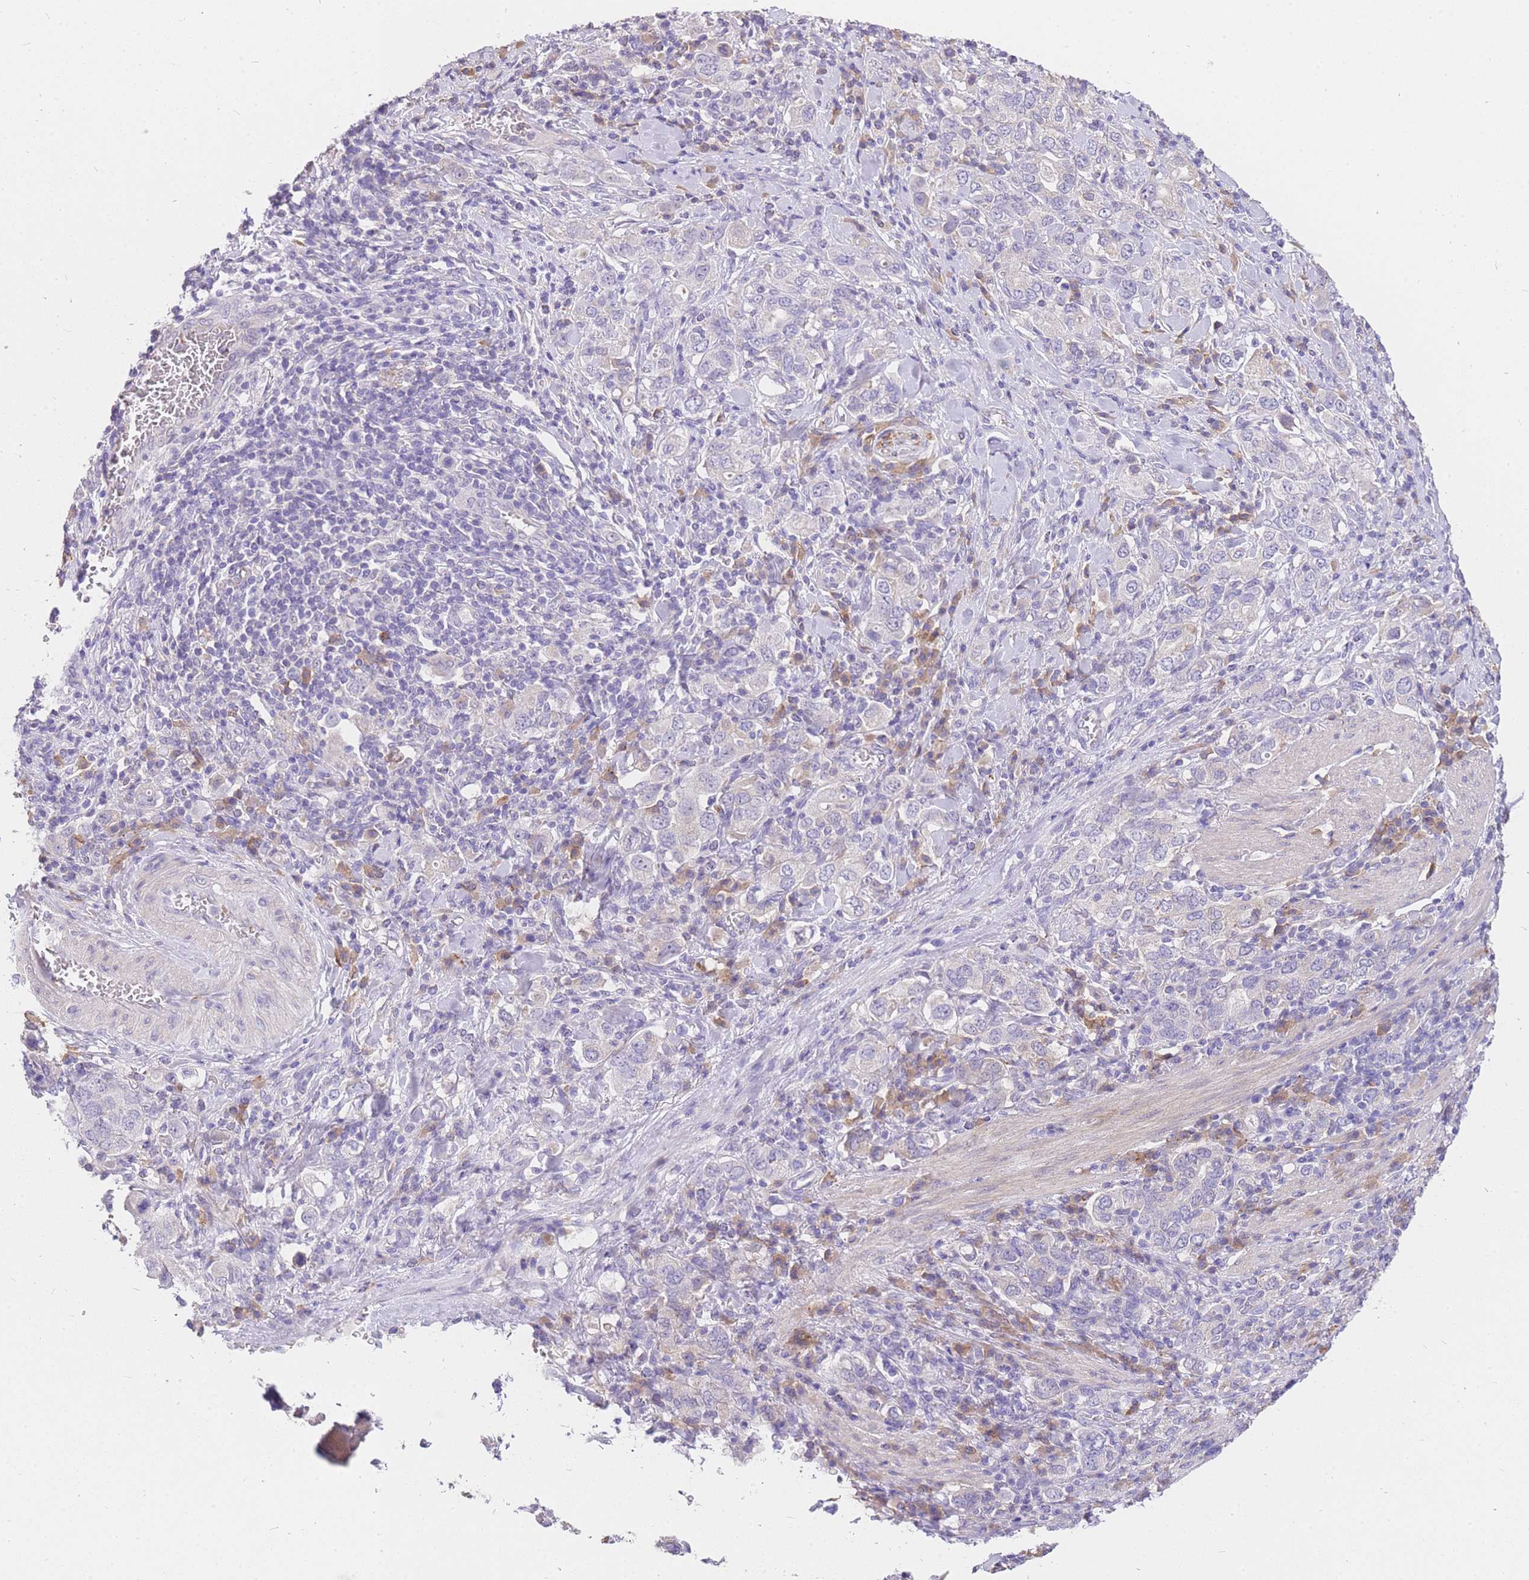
{"staining": {"intensity": "negative", "quantity": "none", "location": "none"}, "tissue": "stomach cancer", "cell_type": "Tumor cells", "image_type": "cancer", "snomed": [{"axis": "morphology", "description": "Adenocarcinoma, NOS"}, {"axis": "topography", "description": "Stomach, upper"}, {"axis": "topography", "description": "Stomach"}], "caption": "A high-resolution photomicrograph shows immunohistochemistry staining of stomach cancer, which exhibits no significant positivity in tumor cells.", "gene": "C2orf88", "patient": {"sex": "male", "age": 62}}